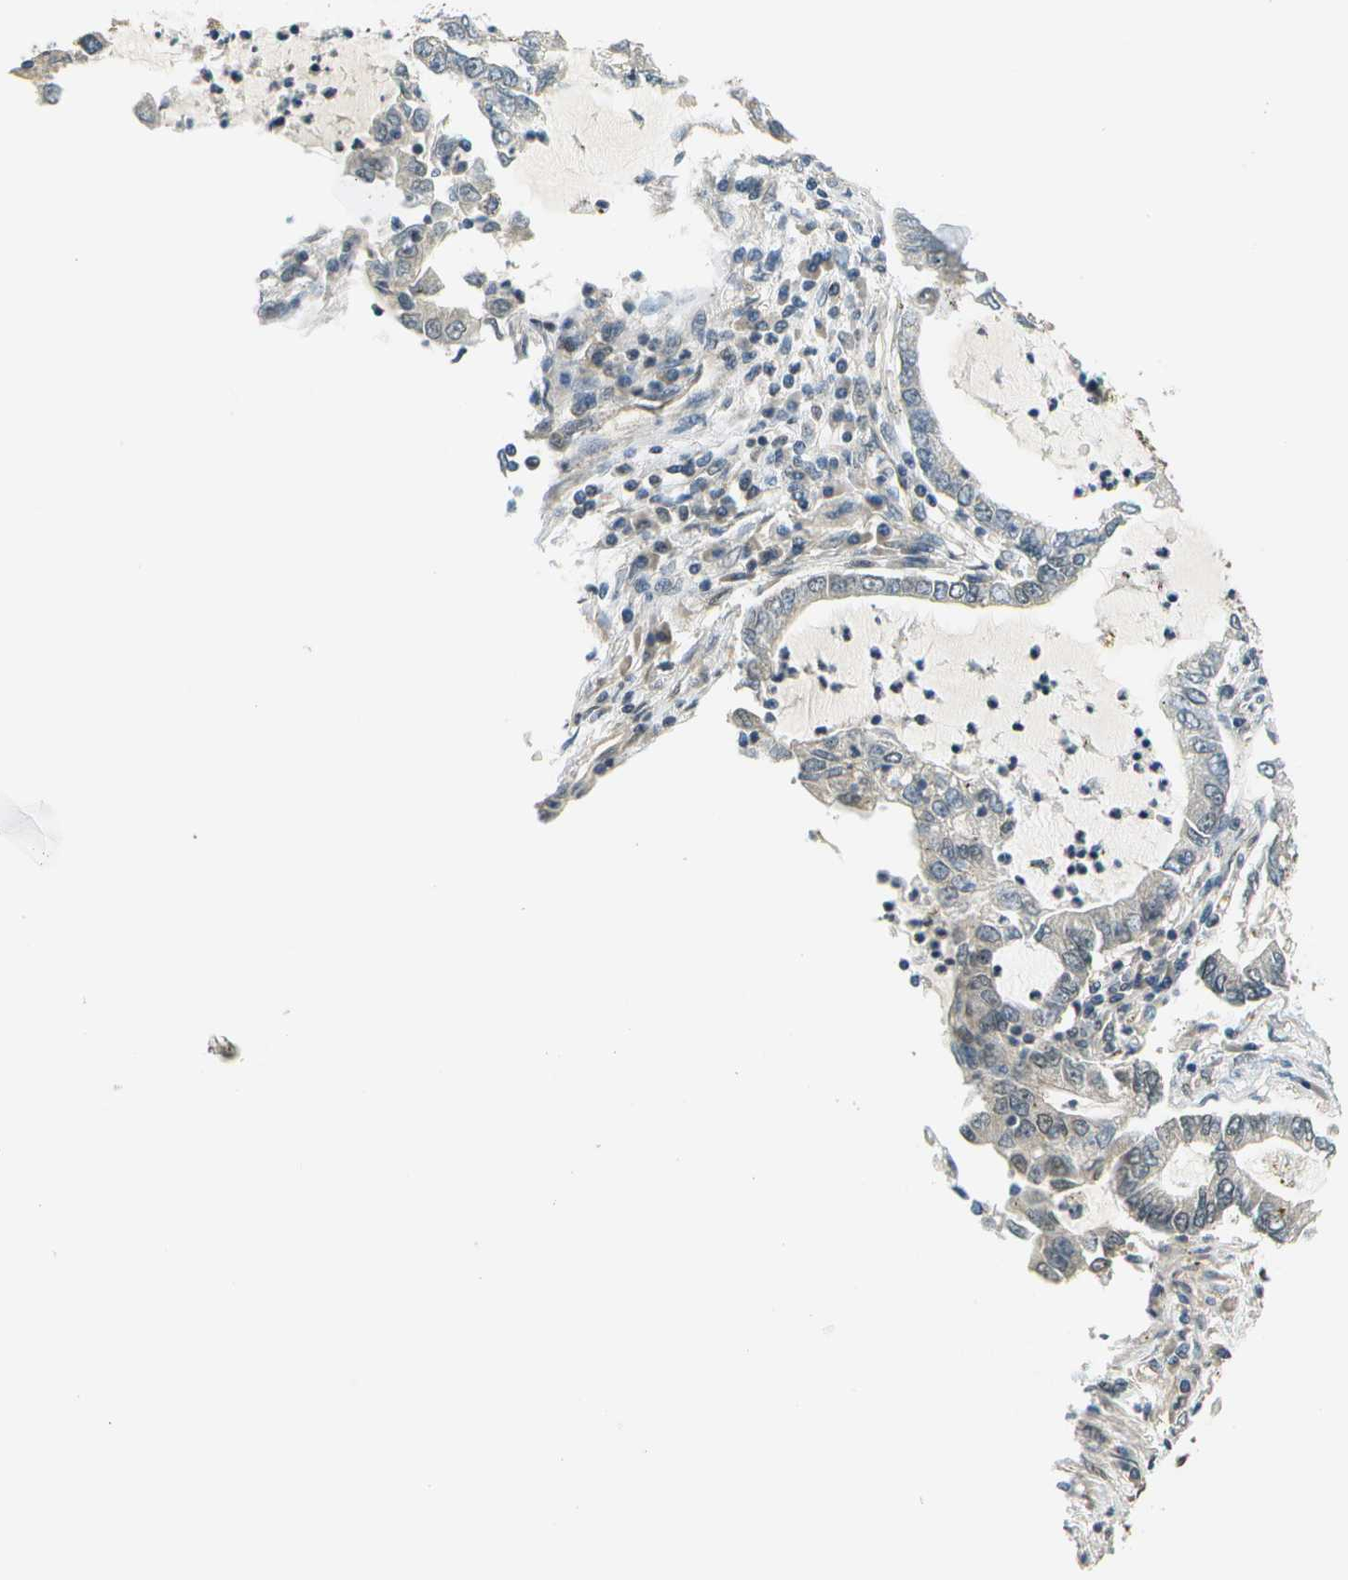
{"staining": {"intensity": "weak", "quantity": "<25%", "location": "nuclear"}, "tissue": "lung cancer", "cell_type": "Tumor cells", "image_type": "cancer", "snomed": [{"axis": "morphology", "description": "Adenocarcinoma, NOS"}, {"axis": "topography", "description": "Lung"}], "caption": "Tumor cells show no significant protein expression in adenocarcinoma (lung).", "gene": "ABL2", "patient": {"sex": "female", "age": 51}}